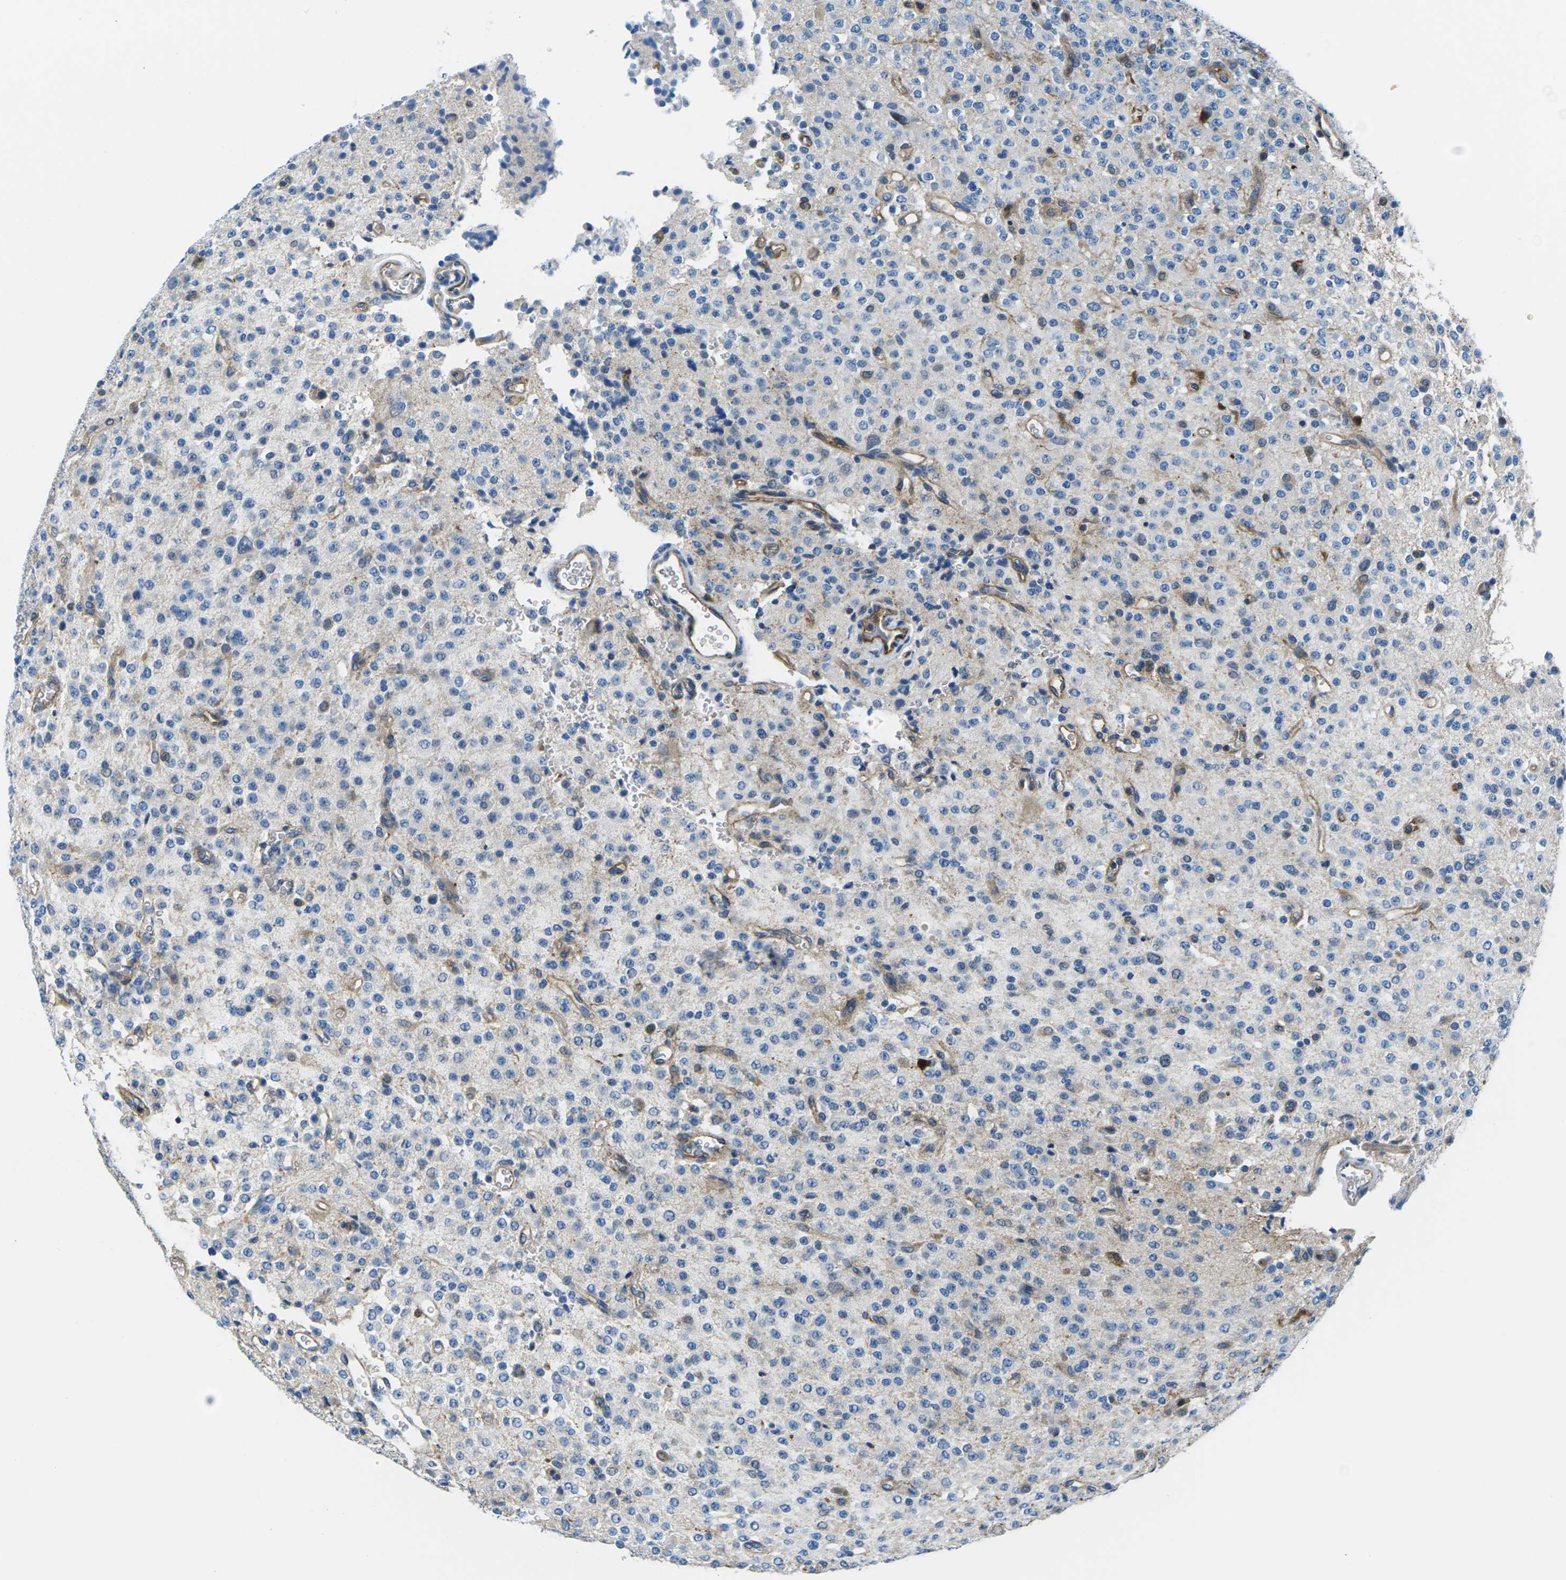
{"staining": {"intensity": "weak", "quantity": "<25%", "location": "cytoplasmic/membranous"}, "tissue": "glioma", "cell_type": "Tumor cells", "image_type": "cancer", "snomed": [{"axis": "morphology", "description": "Glioma, malignant, Low grade"}, {"axis": "topography", "description": "Brain"}], "caption": "Malignant glioma (low-grade) was stained to show a protein in brown. There is no significant expression in tumor cells. (DAB immunohistochemistry (IHC) with hematoxylin counter stain).", "gene": "SOCS4", "patient": {"sex": "male", "age": 38}}